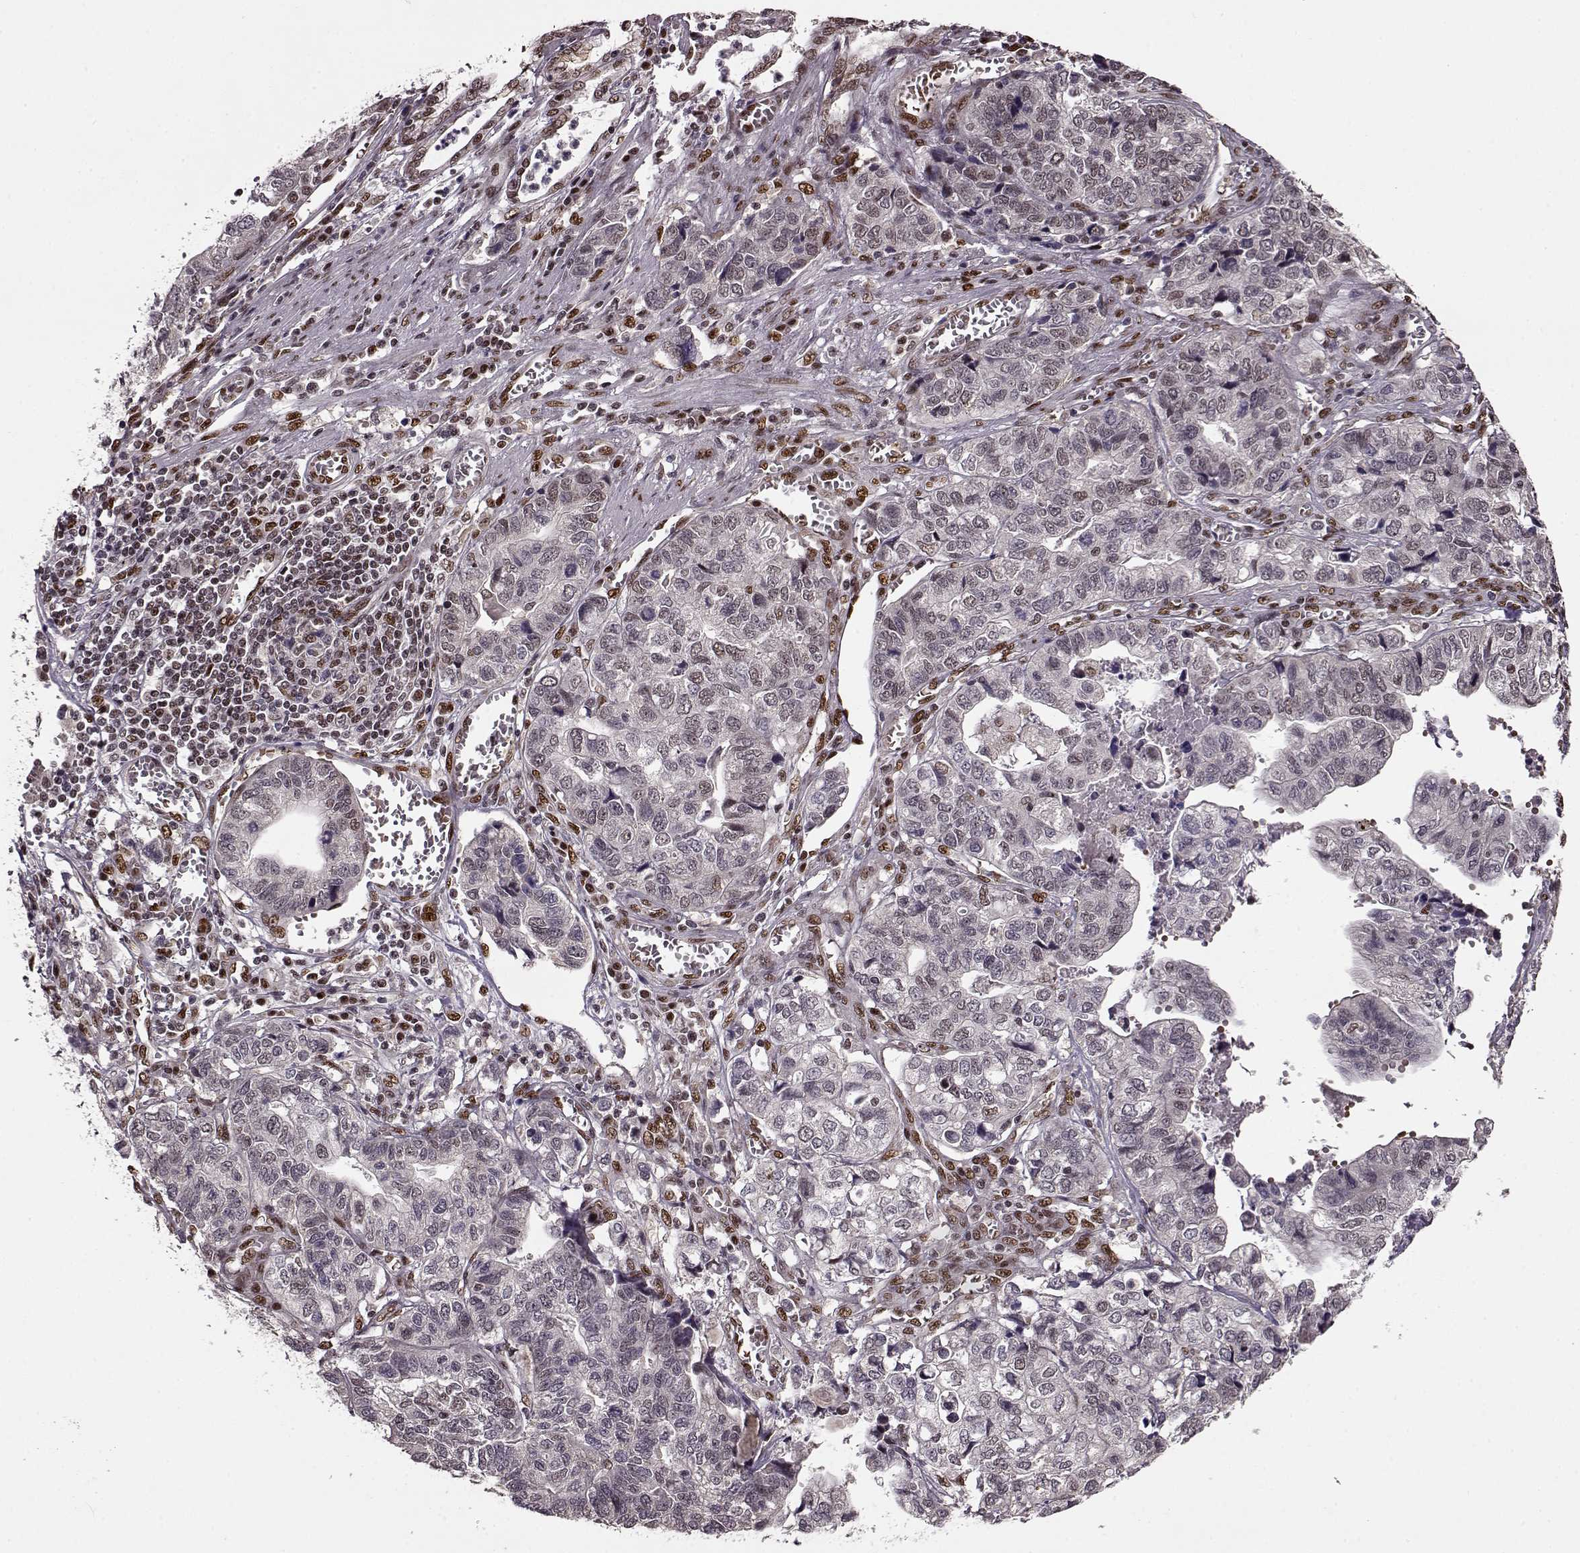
{"staining": {"intensity": "weak", "quantity": "<25%", "location": "nuclear"}, "tissue": "stomach cancer", "cell_type": "Tumor cells", "image_type": "cancer", "snomed": [{"axis": "morphology", "description": "Adenocarcinoma, NOS"}, {"axis": "topography", "description": "Stomach, upper"}], "caption": "IHC of human stomach cancer exhibits no expression in tumor cells. The staining is performed using DAB brown chromogen with nuclei counter-stained in using hematoxylin.", "gene": "FTO", "patient": {"sex": "female", "age": 67}}